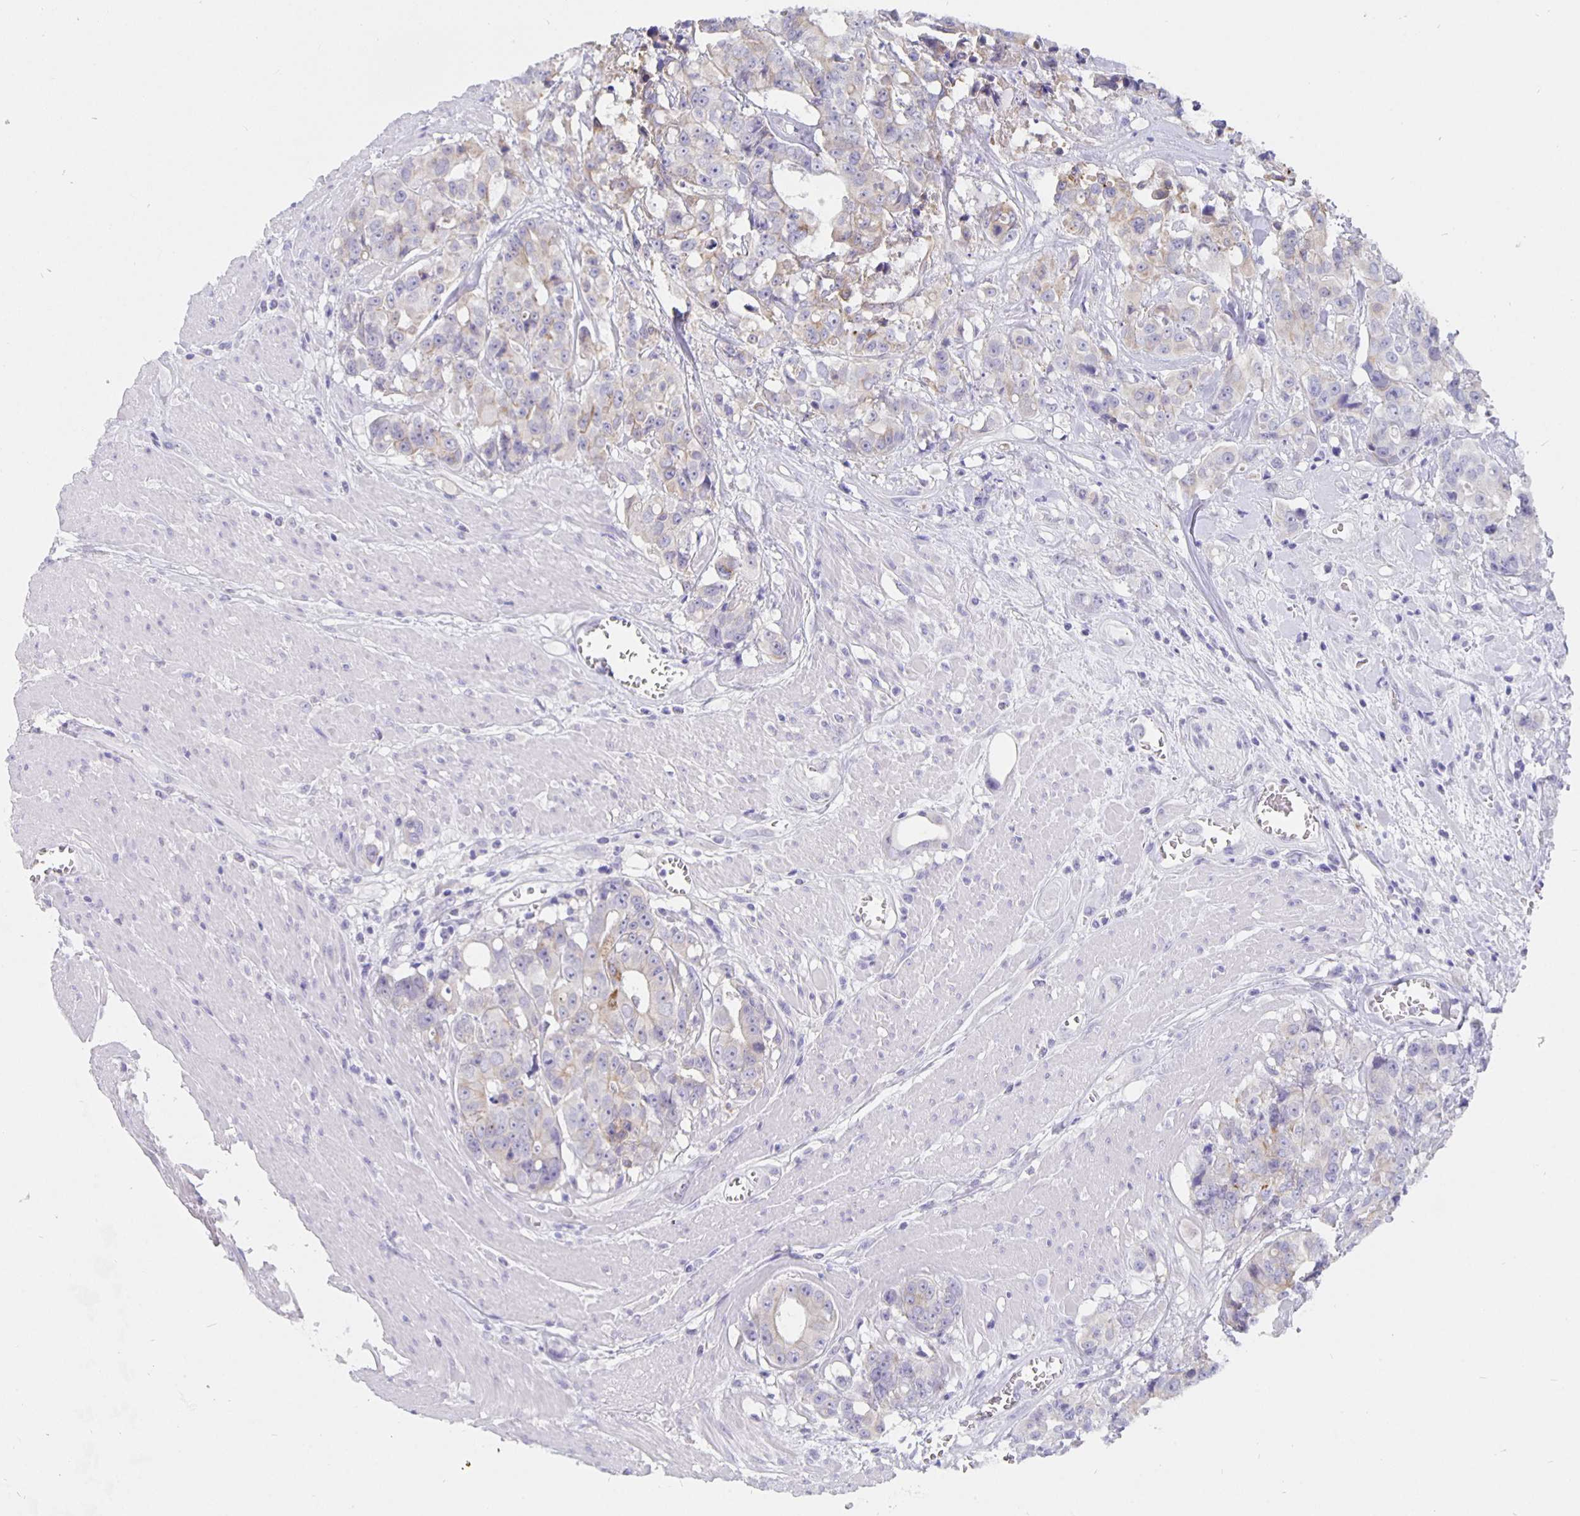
{"staining": {"intensity": "weak", "quantity": "25%-75%", "location": "cytoplasmic/membranous"}, "tissue": "colorectal cancer", "cell_type": "Tumor cells", "image_type": "cancer", "snomed": [{"axis": "morphology", "description": "Adenocarcinoma, NOS"}, {"axis": "topography", "description": "Rectum"}], "caption": "A histopathology image showing weak cytoplasmic/membranous staining in about 25%-75% of tumor cells in colorectal cancer, as visualized by brown immunohistochemical staining.", "gene": "CFAP74", "patient": {"sex": "female", "age": 62}}